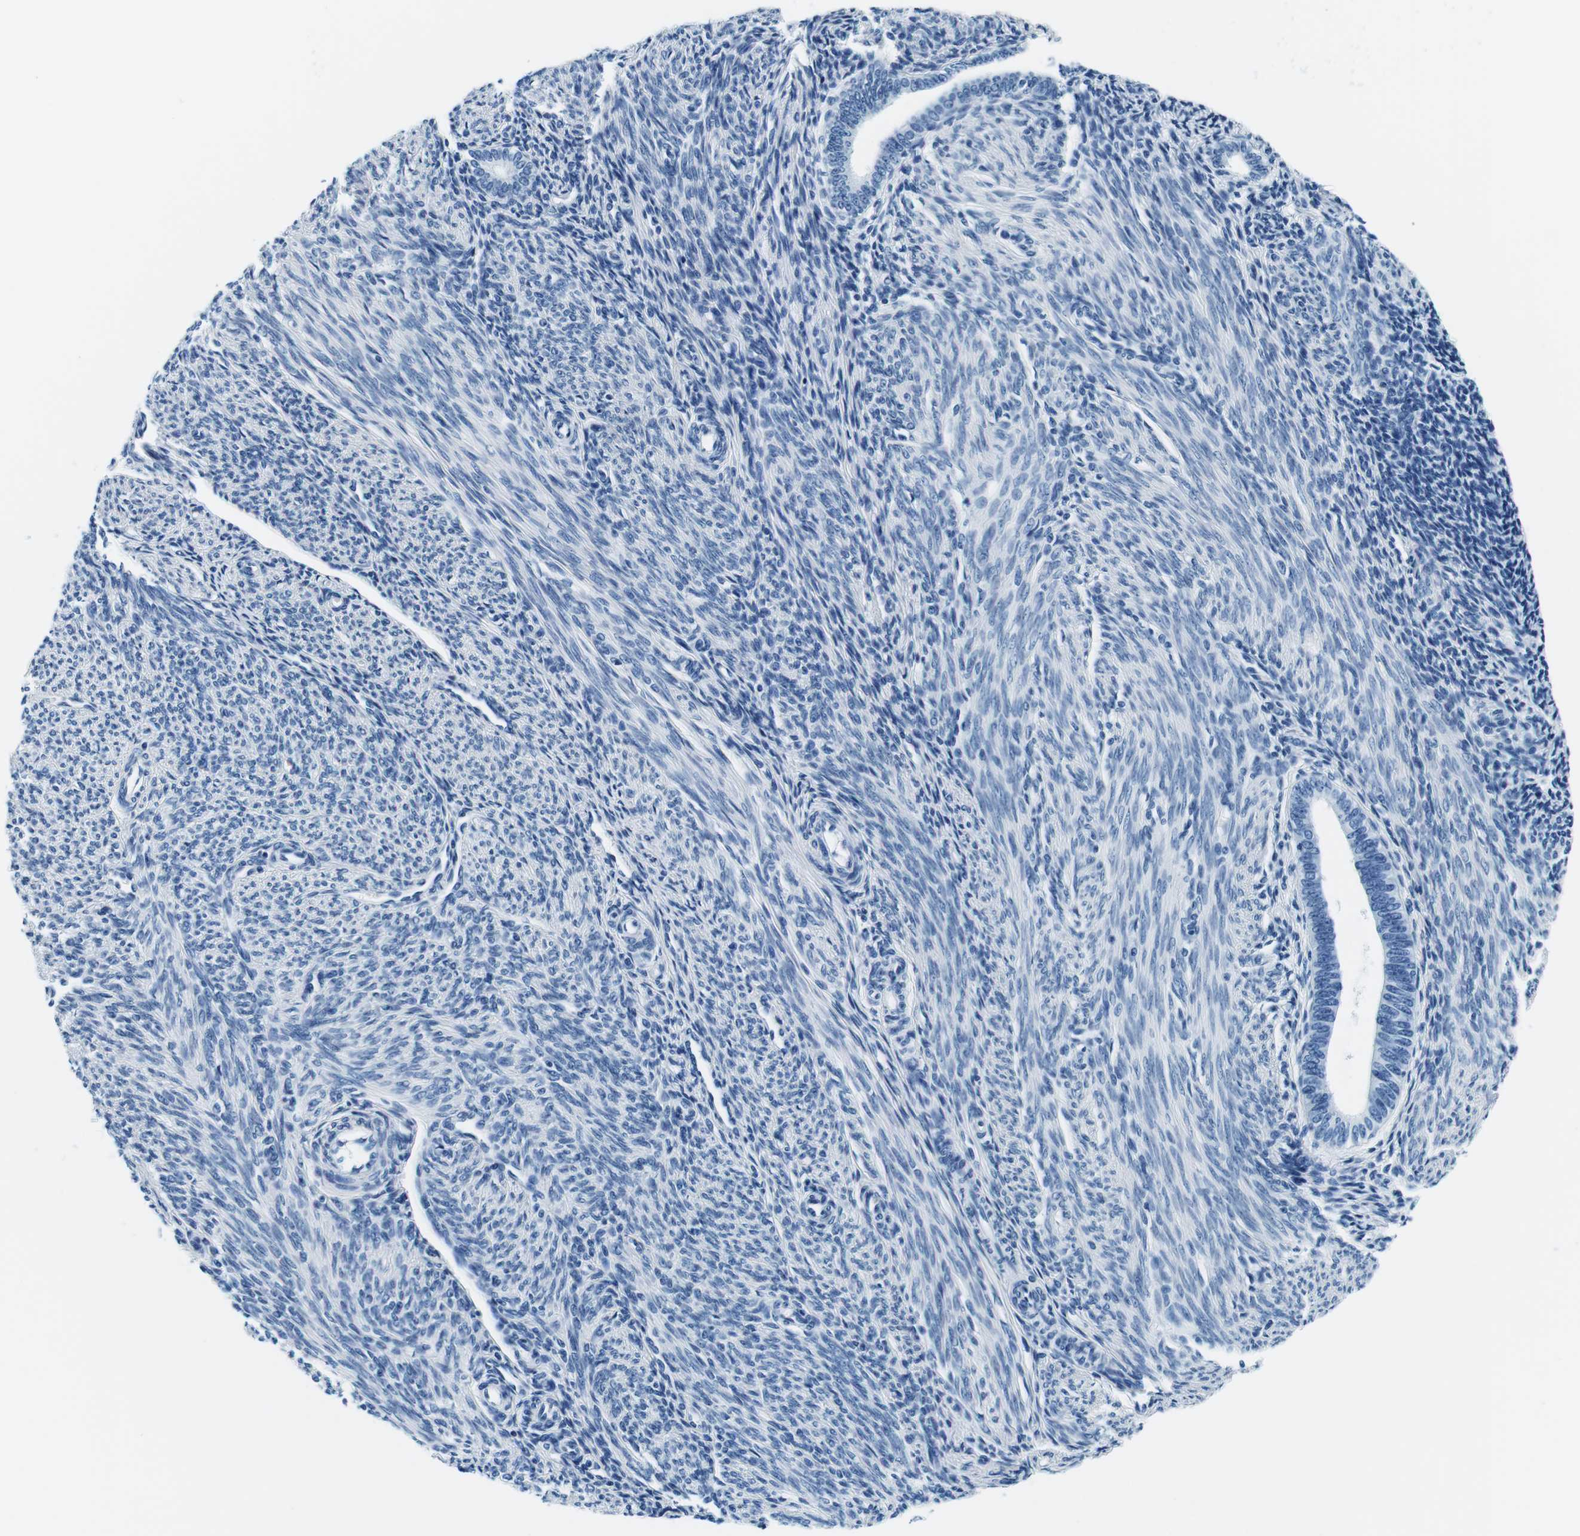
{"staining": {"intensity": "negative", "quantity": "none", "location": "none"}, "tissue": "endometrium", "cell_type": "Cells in endometrial stroma", "image_type": "normal", "snomed": [{"axis": "morphology", "description": "Normal tissue, NOS"}, {"axis": "topography", "description": "Endometrium"}], "caption": "The histopathology image demonstrates no significant staining in cells in endometrial stroma of endometrium. (Brightfield microscopy of DAB immunohistochemistry (IHC) at high magnification).", "gene": "ELANE", "patient": {"sex": "female", "age": 57}}